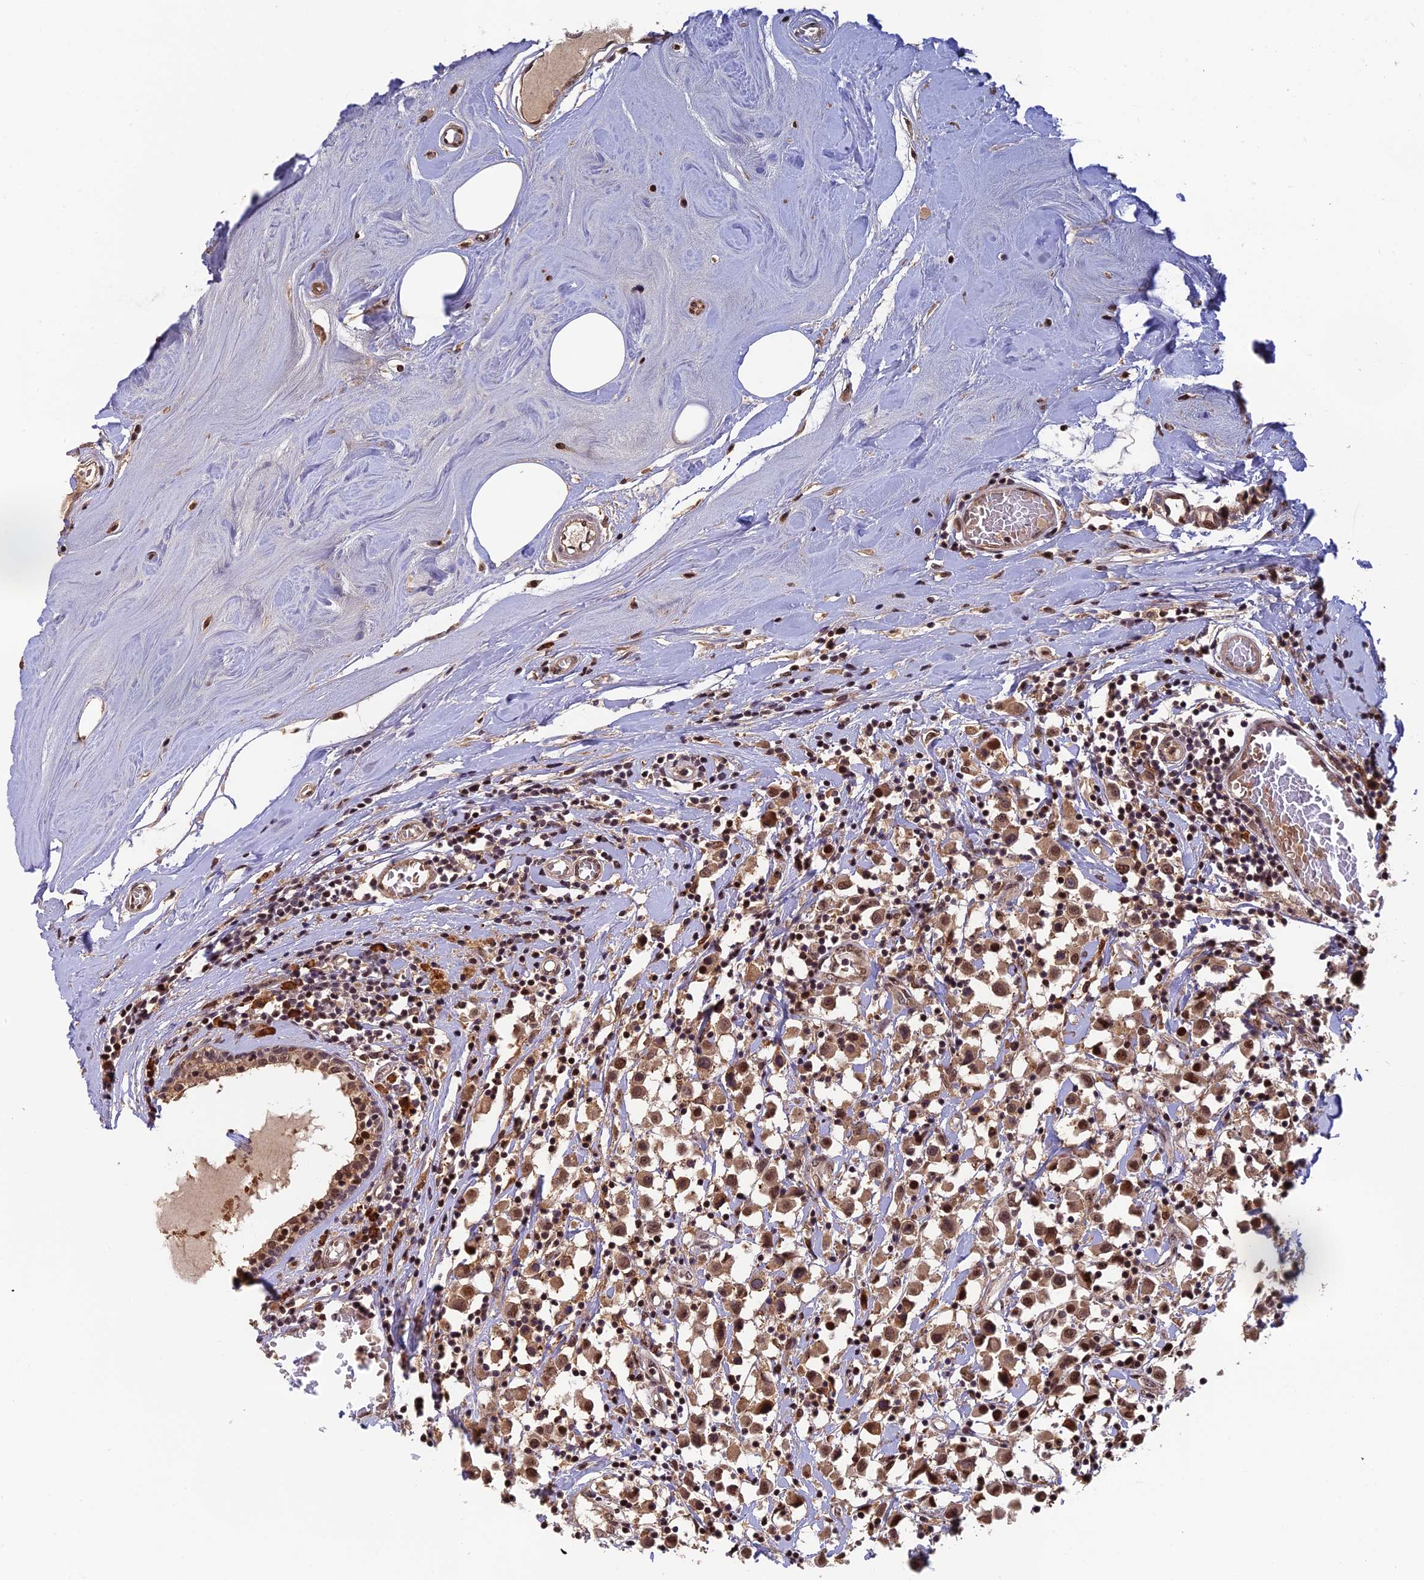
{"staining": {"intensity": "moderate", "quantity": ">75%", "location": "cytoplasmic/membranous,nuclear"}, "tissue": "breast cancer", "cell_type": "Tumor cells", "image_type": "cancer", "snomed": [{"axis": "morphology", "description": "Duct carcinoma"}, {"axis": "topography", "description": "Breast"}], "caption": "IHC image of human breast cancer stained for a protein (brown), which reveals medium levels of moderate cytoplasmic/membranous and nuclear staining in approximately >75% of tumor cells.", "gene": "OSBPL1A", "patient": {"sex": "female", "age": 61}}